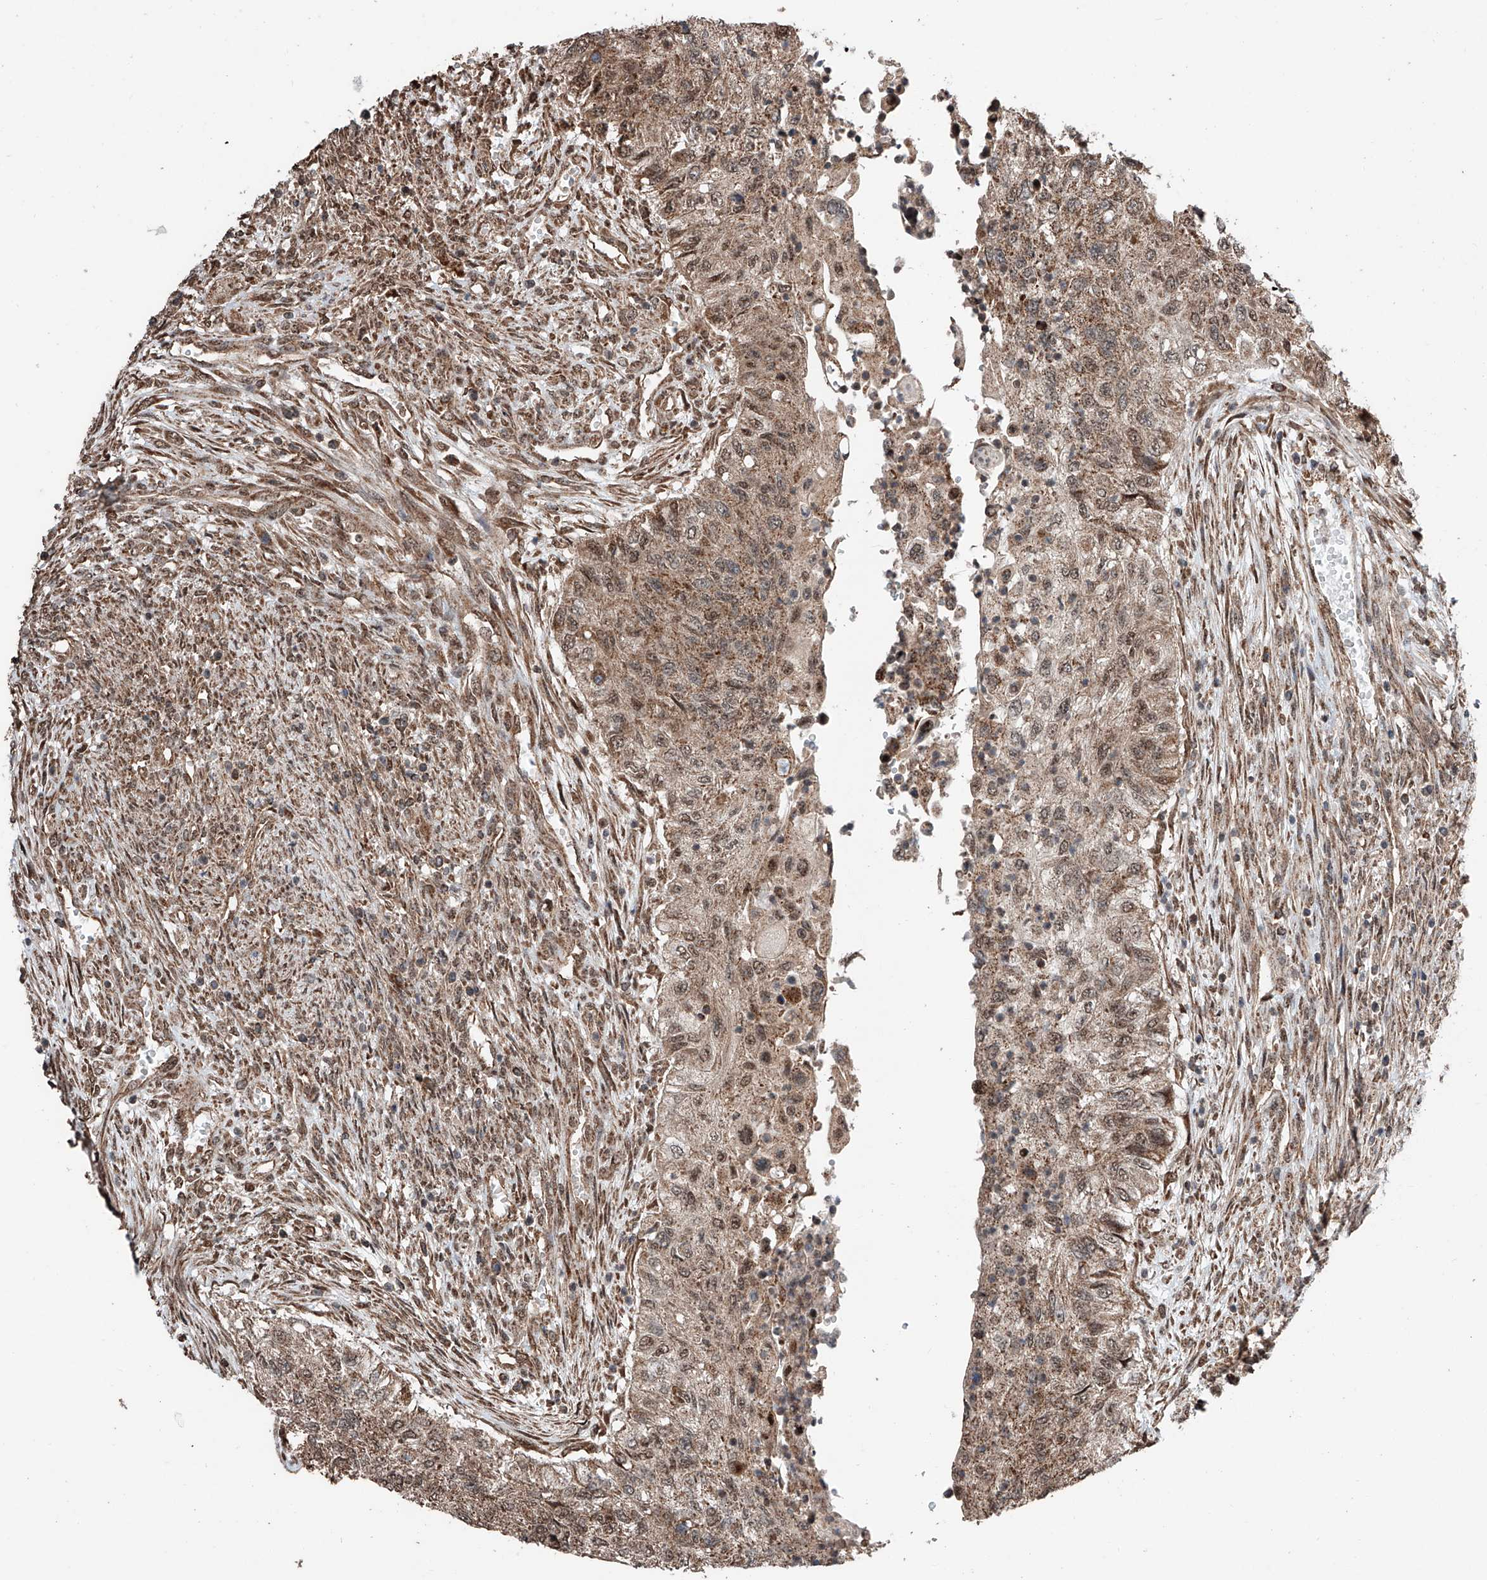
{"staining": {"intensity": "moderate", "quantity": ">75%", "location": "cytoplasmic/membranous,nuclear"}, "tissue": "urothelial cancer", "cell_type": "Tumor cells", "image_type": "cancer", "snomed": [{"axis": "morphology", "description": "Urothelial carcinoma, High grade"}, {"axis": "topography", "description": "Urinary bladder"}], "caption": "Protein expression by immunohistochemistry (IHC) displays moderate cytoplasmic/membranous and nuclear staining in approximately >75% of tumor cells in urothelial carcinoma (high-grade).", "gene": "ZNF445", "patient": {"sex": "female", "age": 60}}